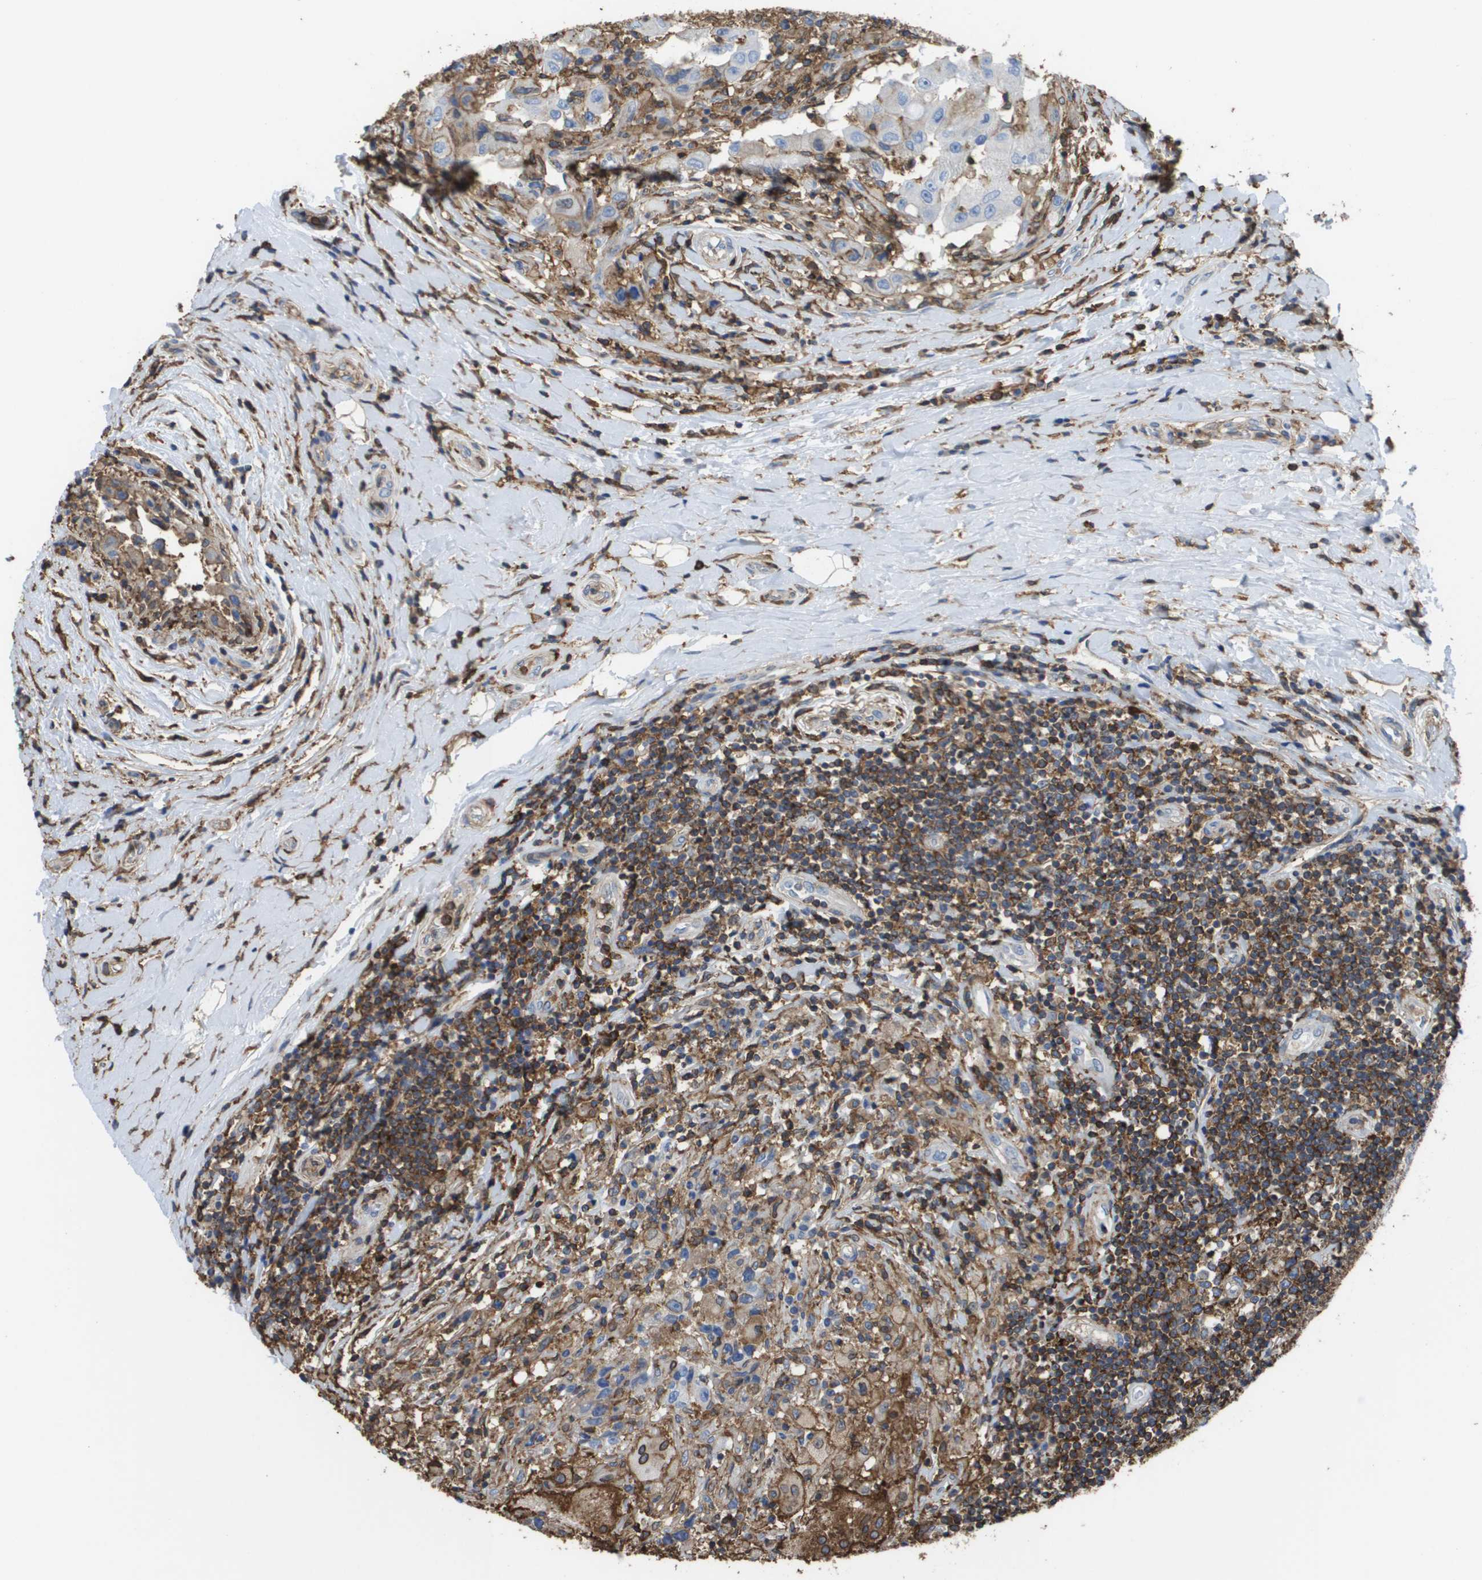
{"staining": {"intensity": "negative", "quantity": "none", "location": "none"}, "tissue": "breast cancer", "cell_type": "Tumor cells", "image_type": "cancer", "snomed": [{"axis": "morphology", "description": "Duct carcinoma"}, {"axis": "topography", "description": "Breast"}], "caption": "Tumor cells are negative for protein expression in human breast cancer.", "gene": "PASK", "patient": {"sex": "female", "age": 27}}